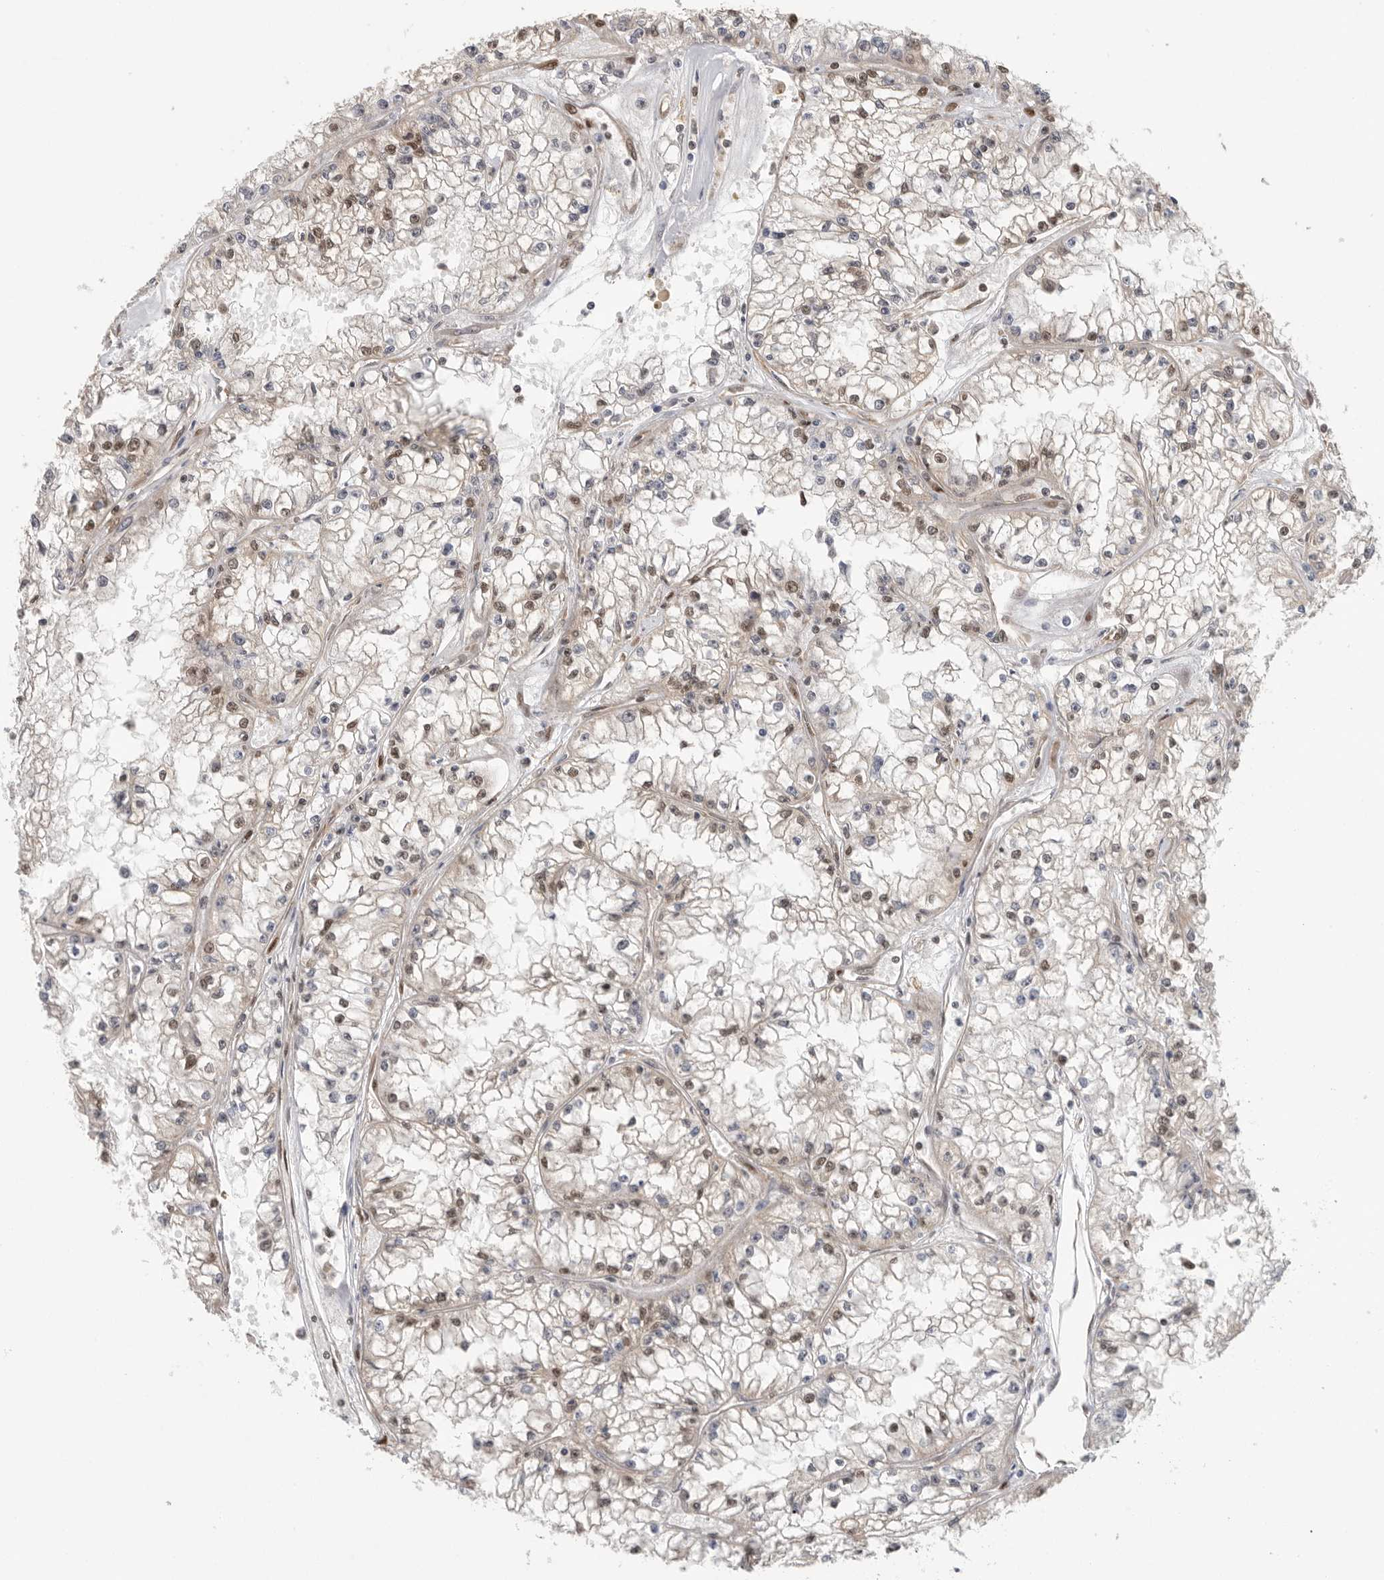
{"staining": {"intensity": "moderate", "quantity": "25%-75%", "location": "nuclear"}, "tissue": "renal cancer", "cell_type": "Tumor cells", "image_type": "cancer", "snomed": [{"axis": "morphology", "description": "Adenocarcinoma, NOS"}, {"axis": "topography", "description": "Kidney"}], "caption": "This is a histology image of IHC staining of adenocarcinoma (renal), which shows moderate positivity in the nuclear of tumor cells.", "gene": "VPS50", "patient": {"sex": "male", "age": 56}}